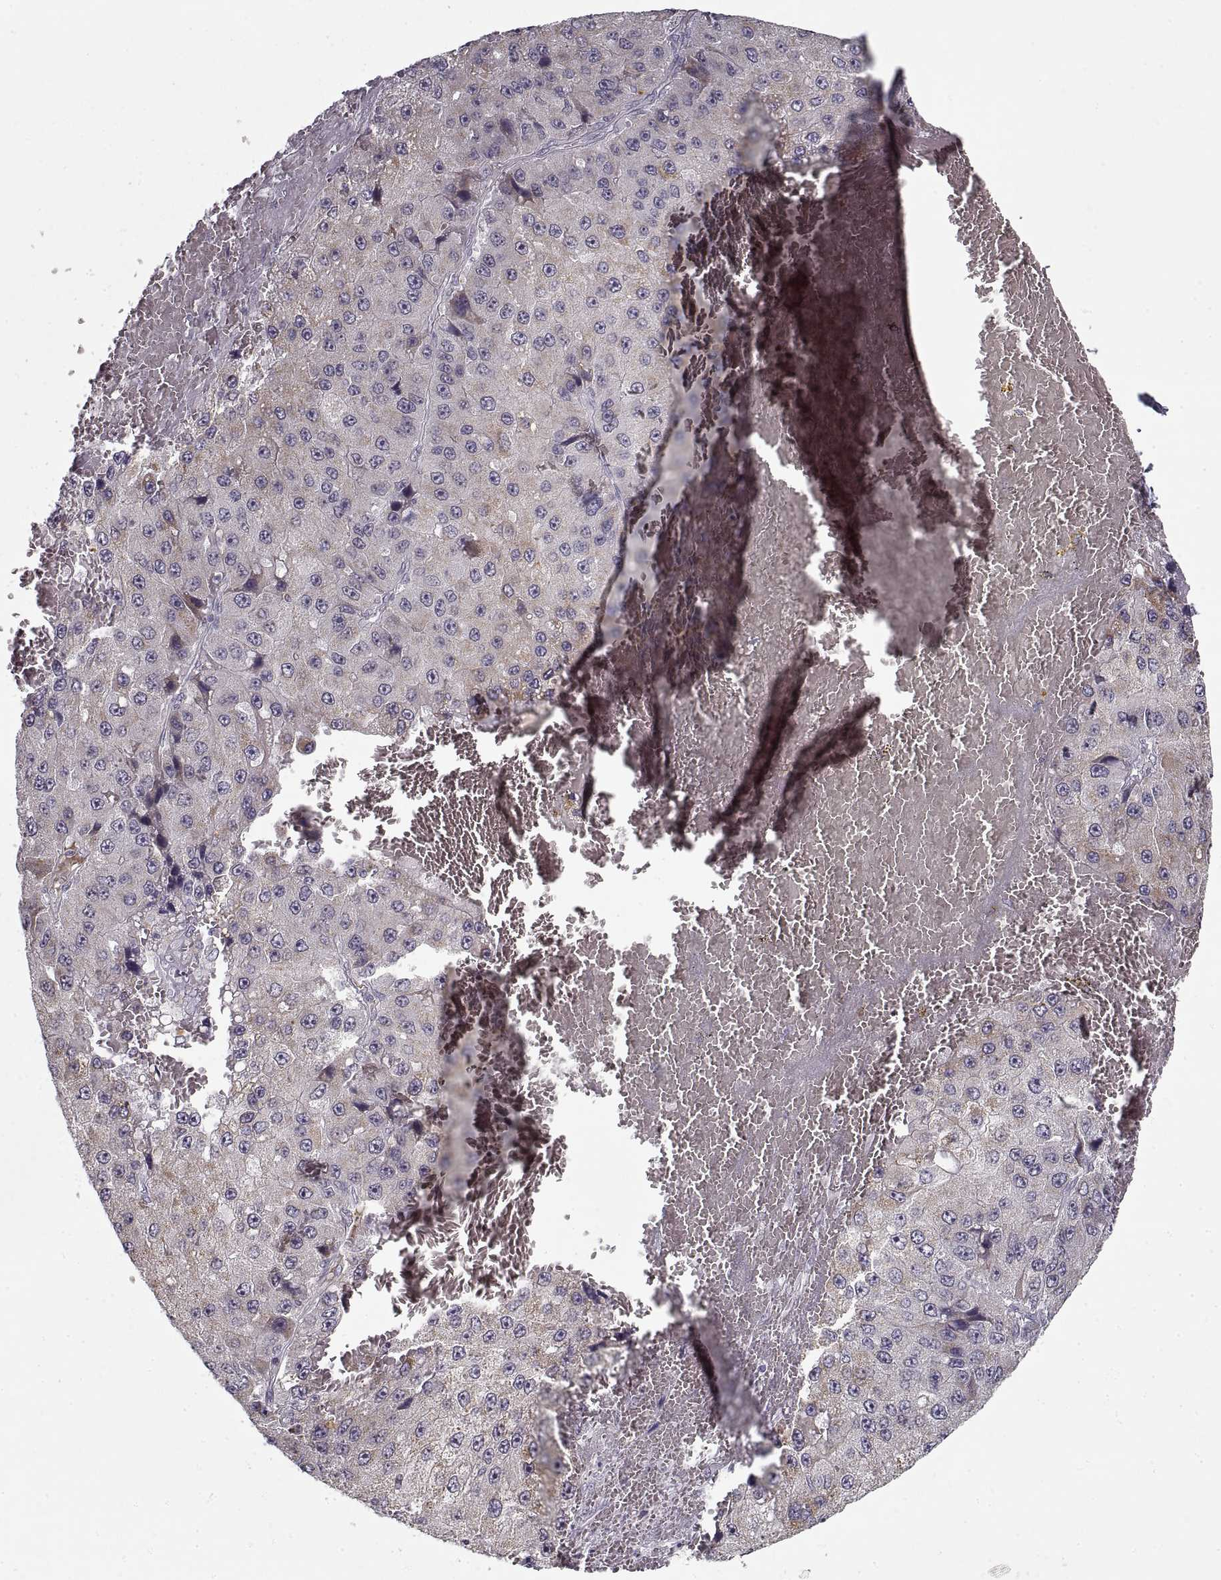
{"staining": {"intensity": "weak", "quantity": "<25%", "location": "cytoplasmic/membranous"}, "tissue": "liver cancer", "cell_type": "Tumor cells", "image_type": "cancer", "snomed": [{"axis": "morphology", "description": "Carcinoma, Hepatocellular, NOS"}, {"axis": "topography", "description": "Liver"}], "caption": "Immunohistochemical staining of hepatocellular carcinoma (liver) demonstrates no significant positivity in tumor cells.", "gene": "GAD2", "patient": {"sex": "female", "age": 73}}